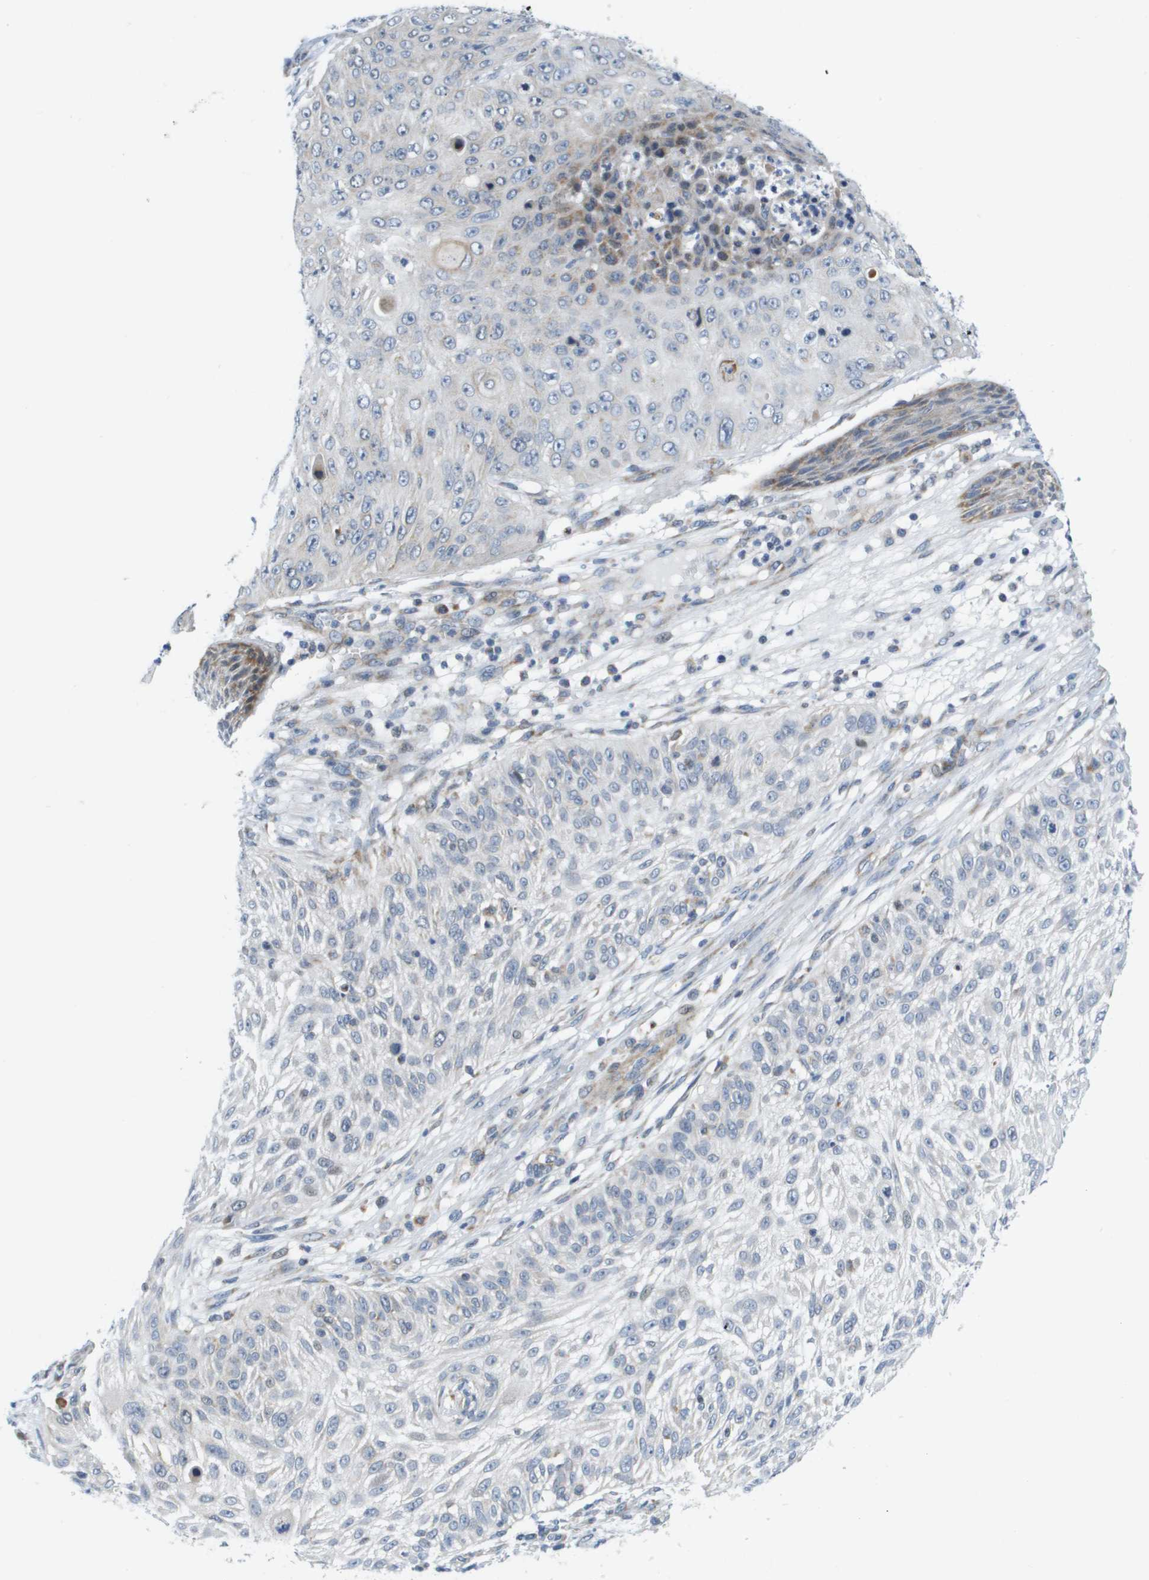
{"staining": {"intensity": "negative", "quantity": "none", "location": "none"}, "tissue": "skin cancer", "cell_type": "Tumor cells", "image_type": "cancer", "snomed": [{"axis": "morphology", "description": "Squamous cell carcinoma, NOS"}, {"axis": "topography", "description": "Skin"}], "caption": "Protein analysis of skin squamous cell carcinoma displays no significant positivity in tumor cells. (DAB (3,3'-diaminobenzidine) IHC visualized using brightfield microscopy, high magnification).", "gene": "KRT23", "patient": {"sex": "female", "age": 80}}